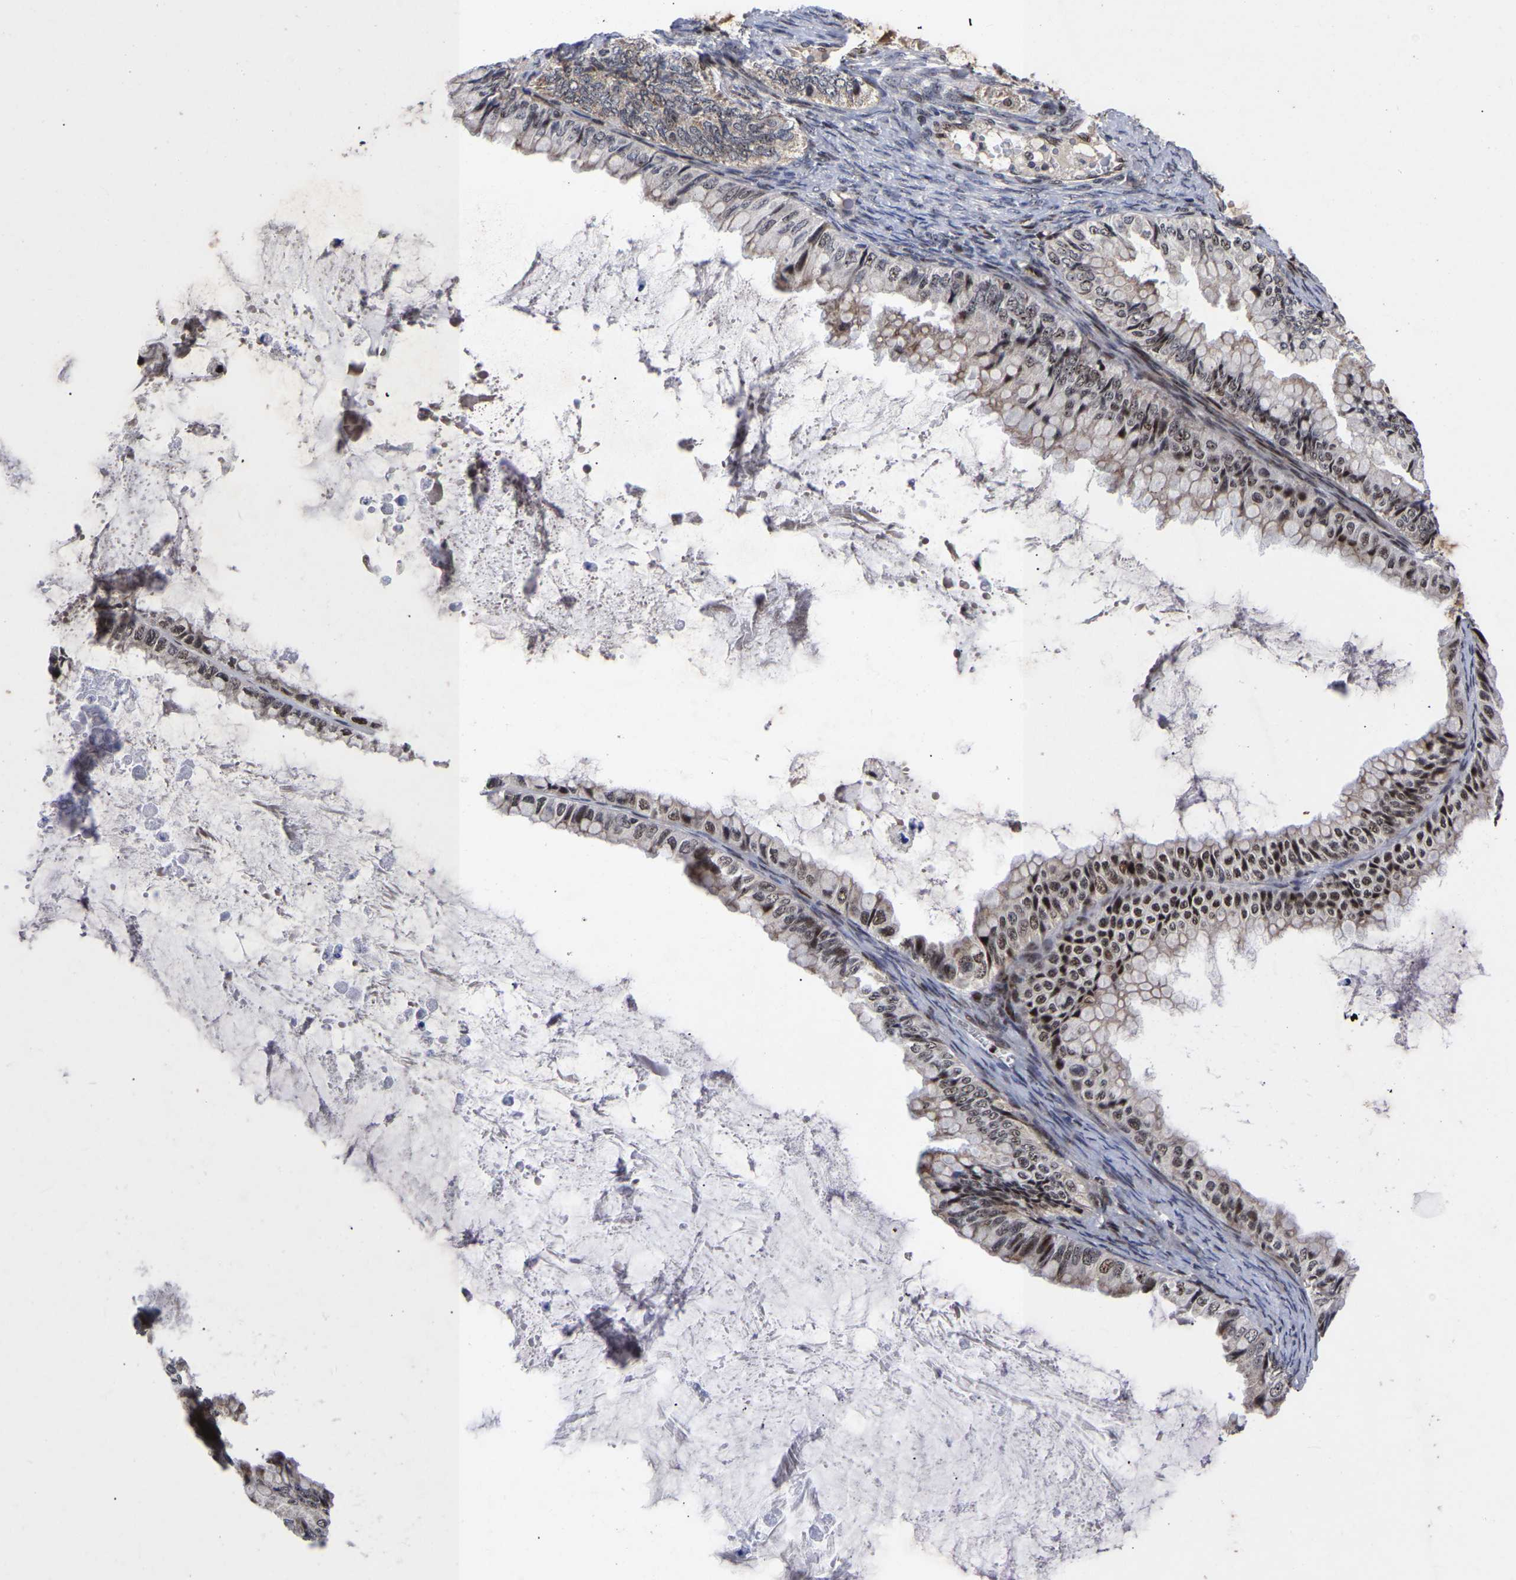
{"staining": {"intensity": "moderate", "quantity": ">75%", "location": "cytoplasmic/membranous,nuclear"}, "tissue": "ovarian cancer", "cell_type": "Tumor cells", "image_type": "cancer", "snomed": [{"axis": "morphology", "description": "Cystadenocarcinoma, mucinous, NOS"}, {"axis": "topography", "description": "Ovary"}], "caption": "Immunohistochemical staining of ovarian cancer (mucinous cystadenocarcinoma) demonstrates medium levels of moderate cytoplasmic/membranous and nuclear protein positivity in approximately >75% of tumor cells.", "gene": "JUNB", "patient": {"sex": "female", "age": 80}}